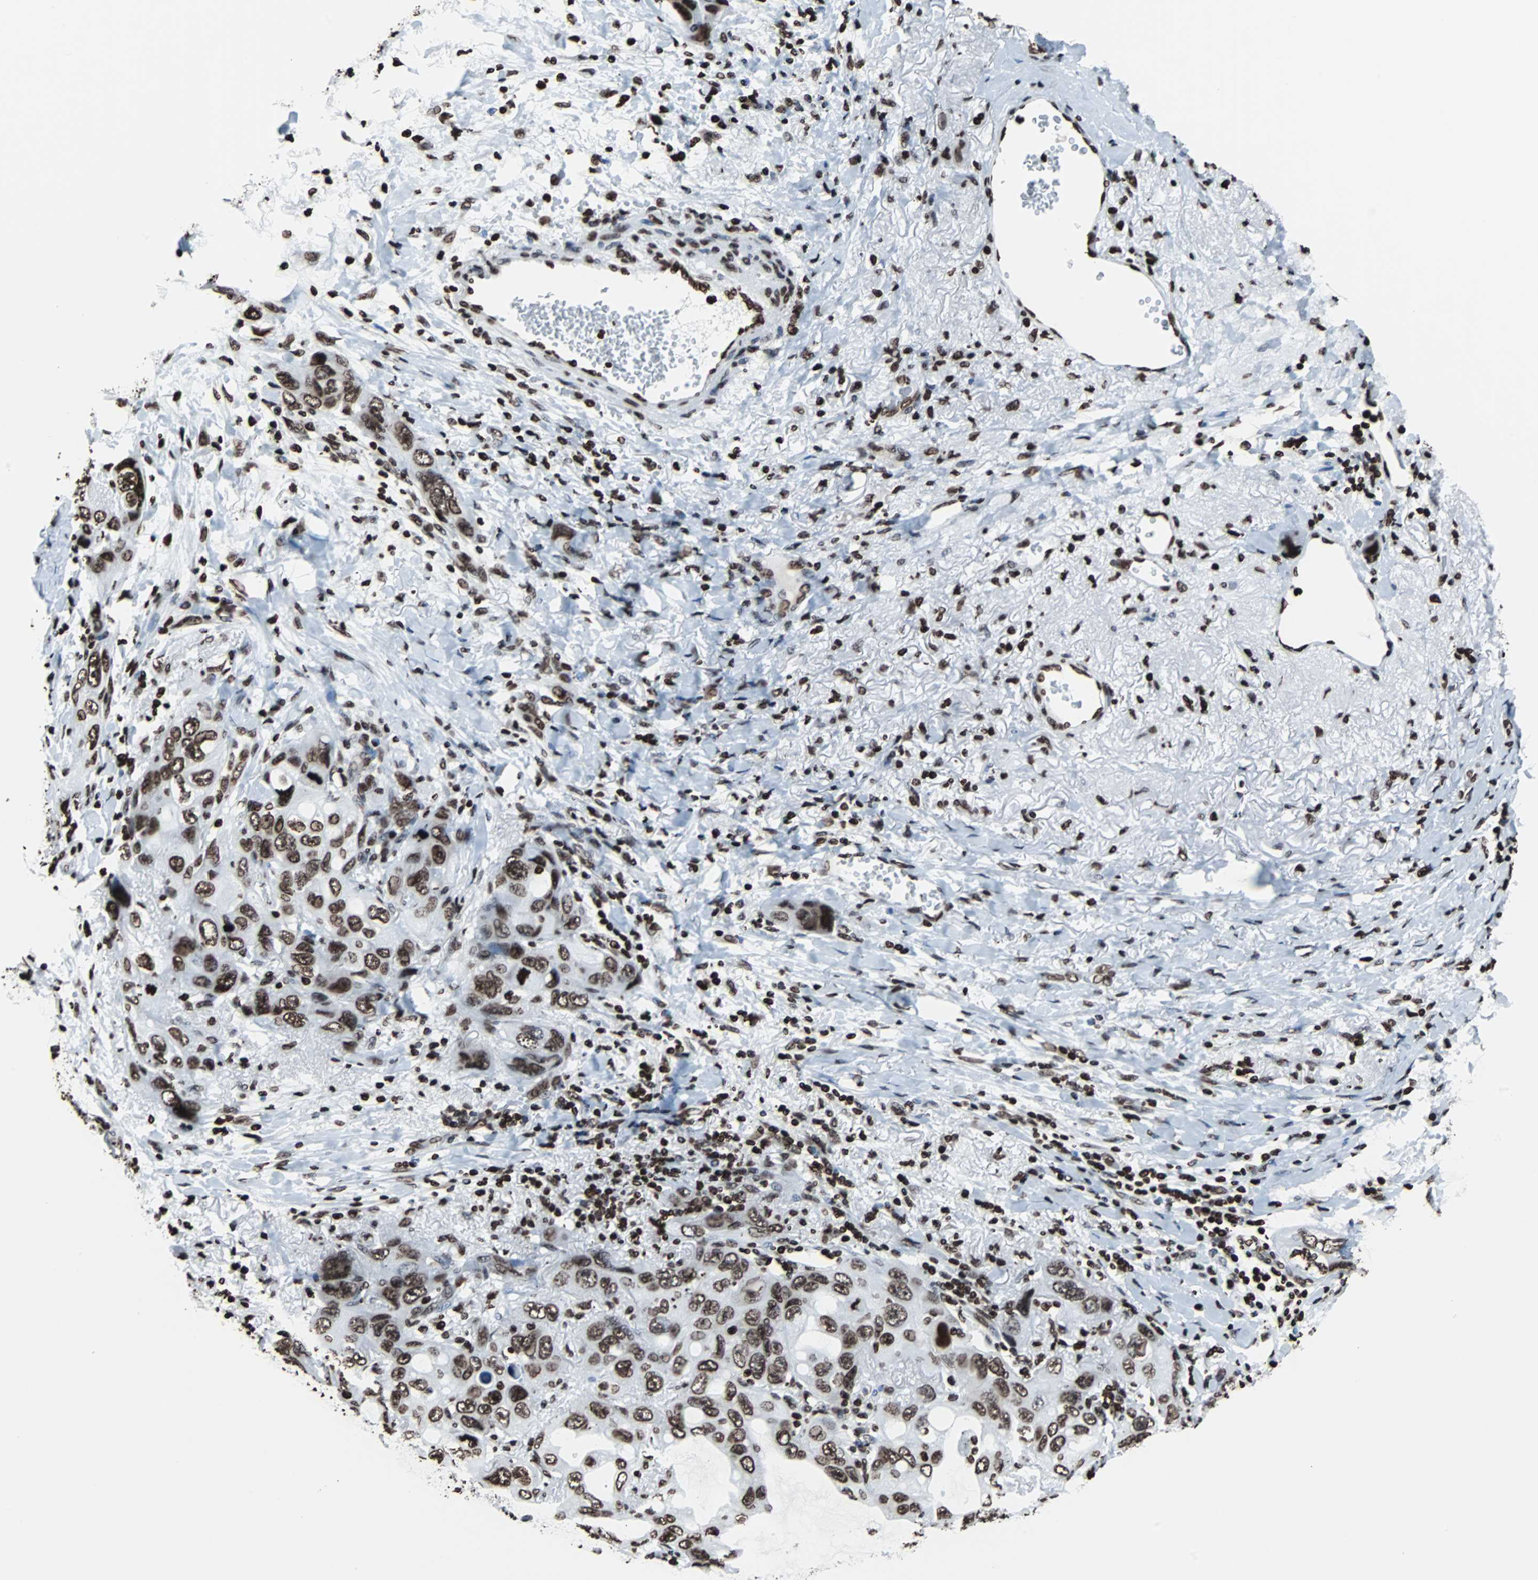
{"staining": {"intensity": "strong", "quantity": ">75%", "location": "nuclear"}, "tissue": "lung cancer", "cell_type": "Tumor cells", "image_type": "cancer", "snomed": [{"axis": "morphology", "description": "Squamous cell carcinoma, NOS"}, {"axis": "topography", "description": "Lung"}], "caption": "This is a histology image of IHC staining of lung cancer, which shows strong positivity in the nuclear of tumor cells.", "gene": "H2BC18", "patient": {"sex": "female", "age": 73}}